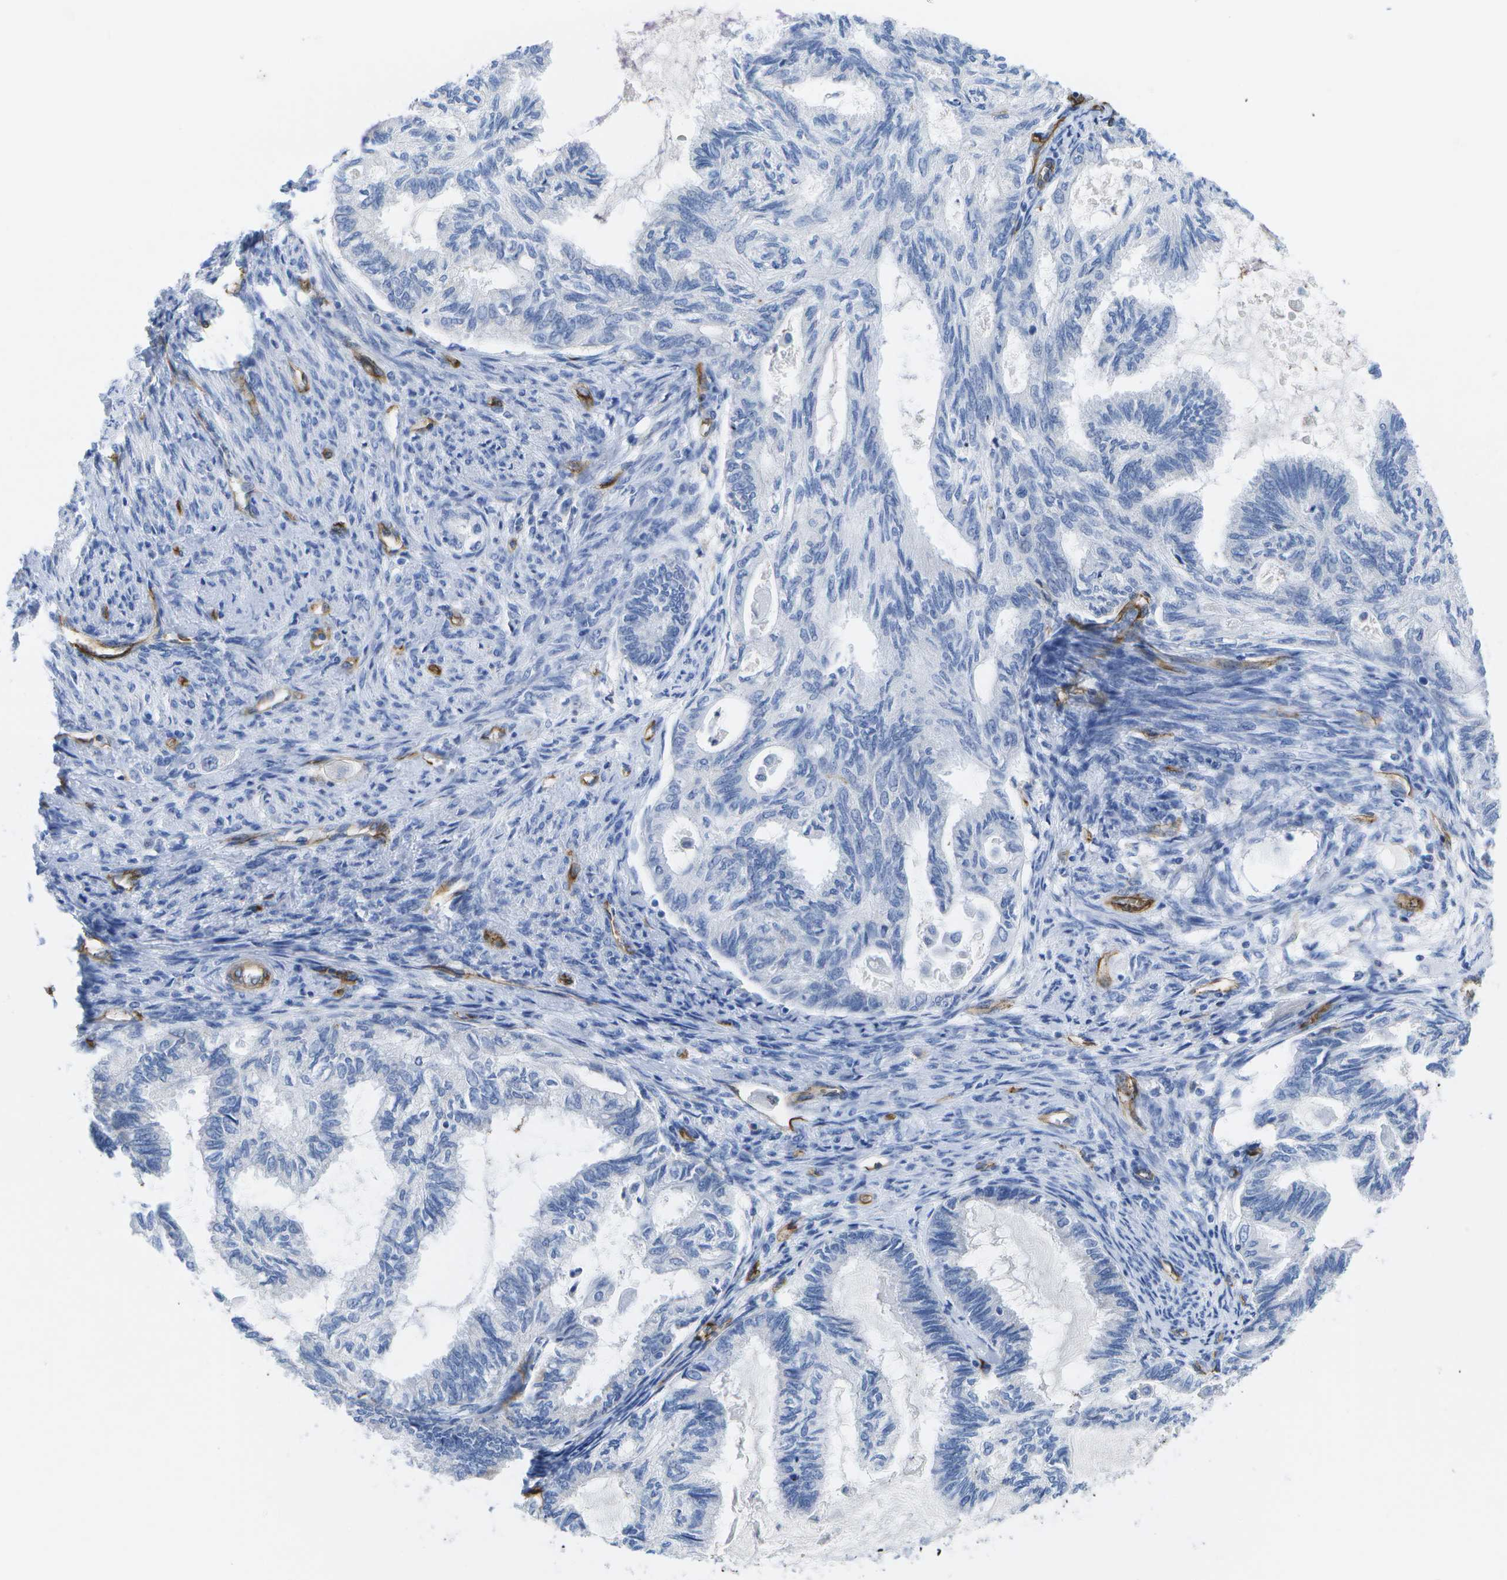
{"staining": {"intensity": "negative", "quantity": "none", "location": "none"}, "tissue": "cervical cancer", "cell_type": "Tumor cells", "image_type": "cancer", "snomed": [{"axis": "morphology", "description": "Normal tissue, NOS"}, {"axis": "morphology", "description": "Adenocarcinoma, NOS"}, {"axis": "topography", "description": "Cervix"}, {"axis": "topography", "description": "Endometrium"}], "caption": "Immunohistochemical staining of adenocarcinoma (cervical) exhibits no significant positivity in tumor cells.", "gene": "DYSF", "patient": {"sex": "female", "age": 86}}